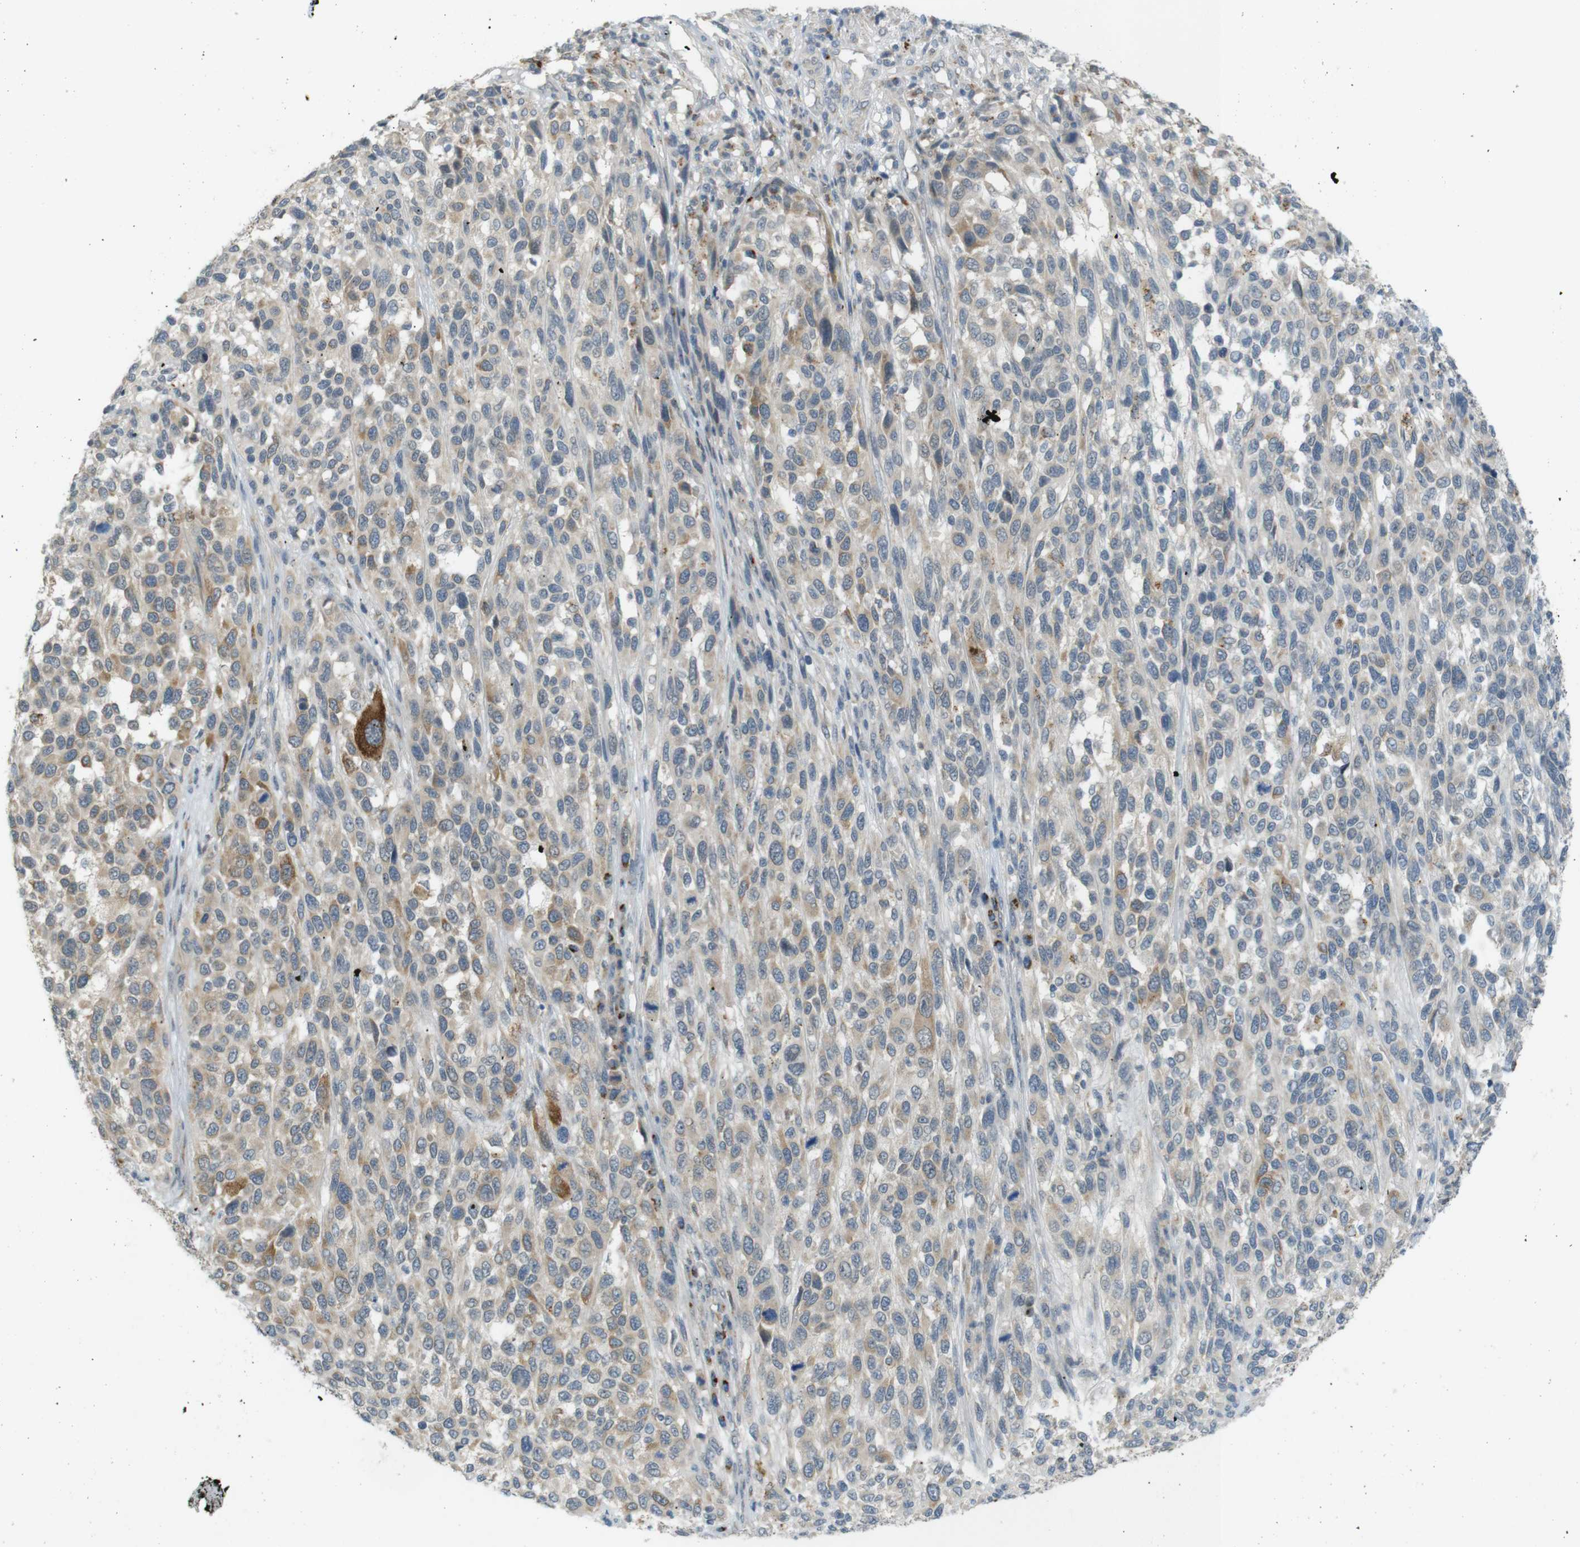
{"staining": {"intensity": "moderate", "quantity": "25%-75%", "location": "cytoplasmic/membranous"}, "tissue": "melanoma", "cell_type": "Tumor cells", "image_type": "cancer", "snomed": [{"axis": "morphology", "description": "Malignant melanoma, Metastatic site"}, {"axis": "topography", "description": "Lymph node"}], "caption": "This is an image of immunohistochemistry (IHC) staining of melanoma, which shows moderate expression in the cytoplasmic/membranous of tumor cells.", "gene": "UGT8", "patient": {"sex": "male", "age": 61}}